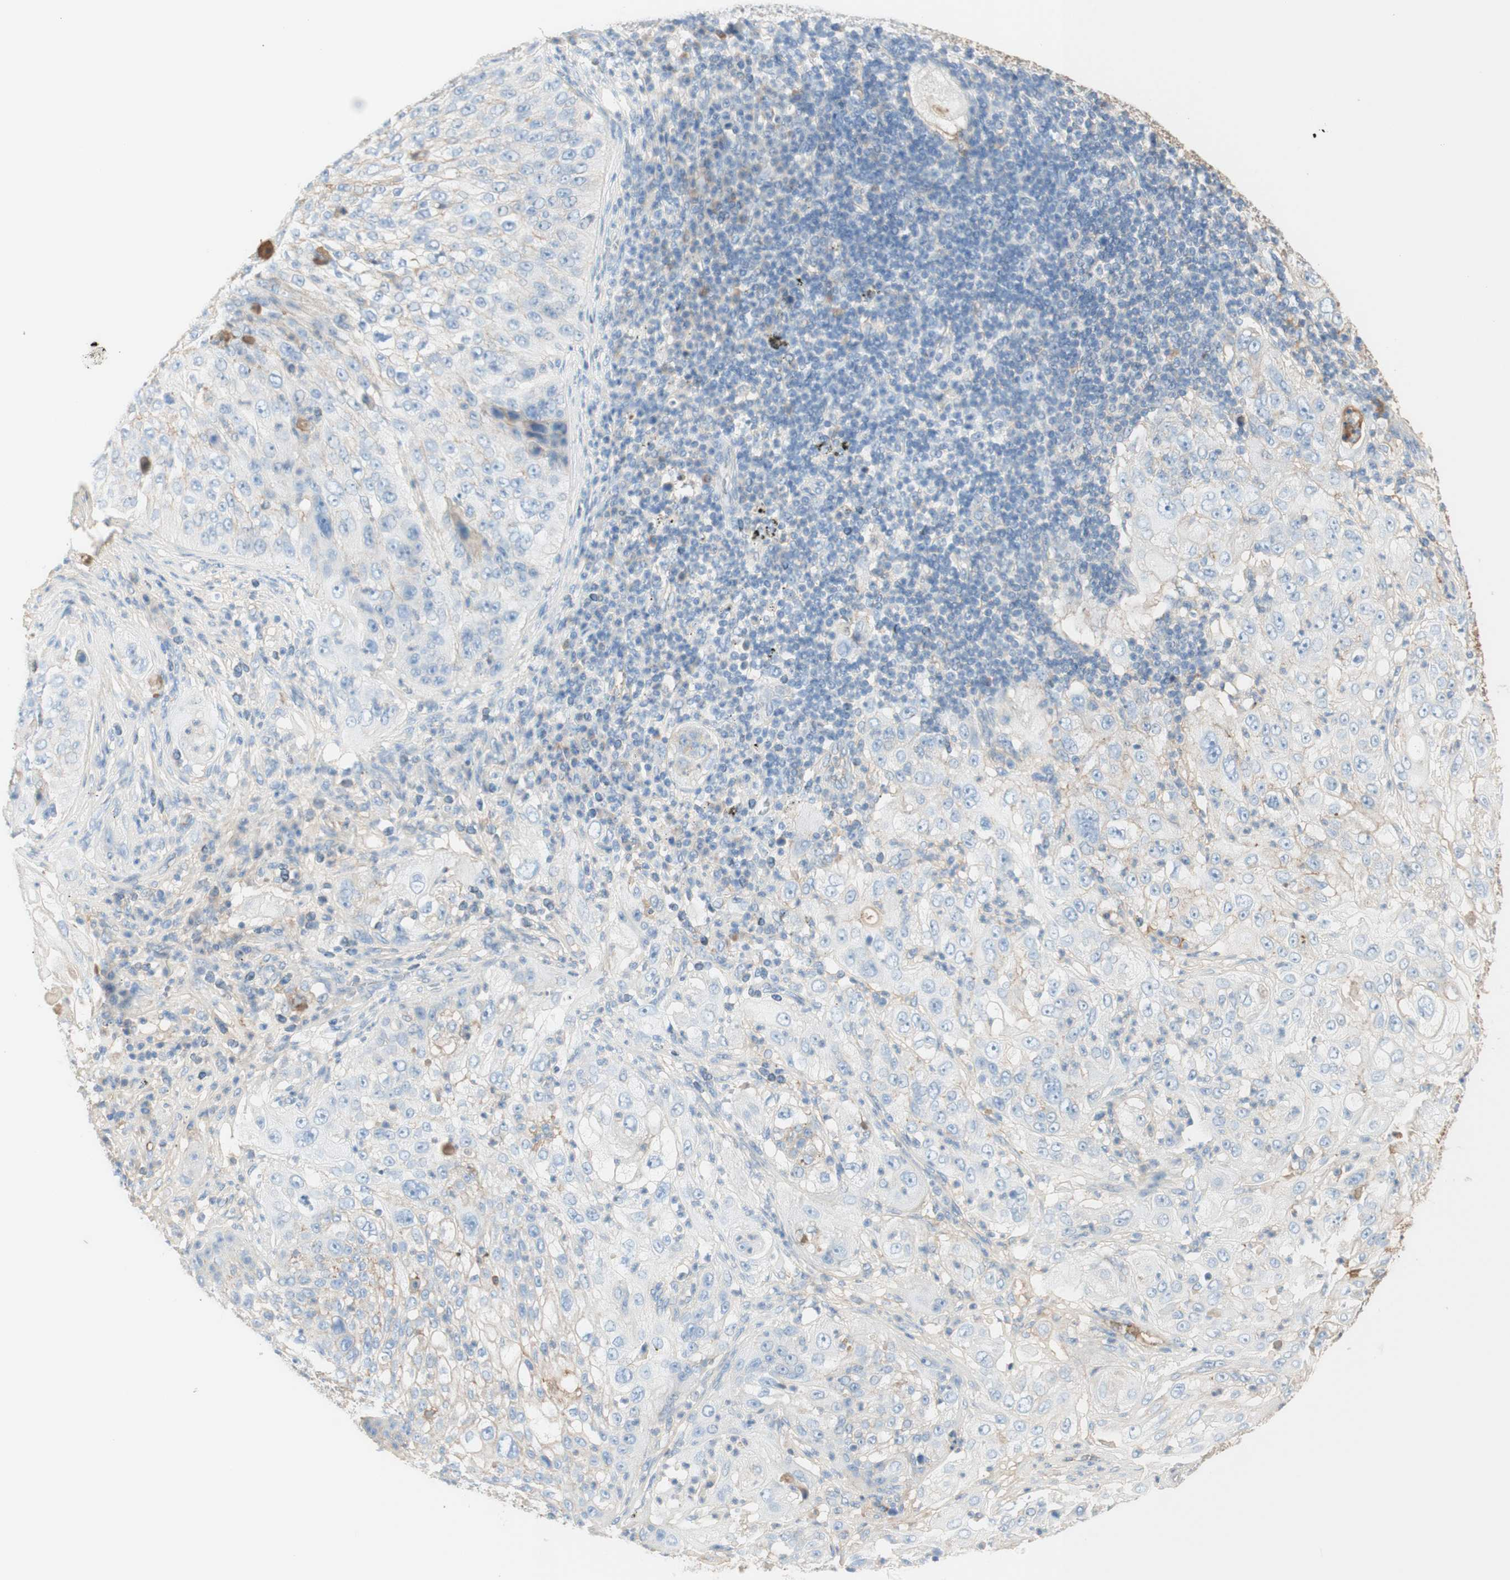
{"staining": {"intensity": "negative", "quantity": "none", "location": "none"}, "tissue": "lung cancer", "cell_type": "Tumor cells", "image_type": "cancer", "snomed": [{"axis": "morphology", "description": "Inflammation, NOS"}, {"axis": "morphology", "description": "Squamous cell carcinoma, NOS"}, {"axis": "topography", "description": "Lymph node"}, {"axis": "topography", "description": "Soft tissue"}, {"axis": "topography", "description": "Lung"}], "caption": "DAB (3,3'-diaminobenzidine) immunohistochemical staining of human lung cancer demonstrates no significant expression in tumor cells. Nuclei are stained in blue.", "gene": "KNG1", "patient": {"sex": "male", "age": 66}}